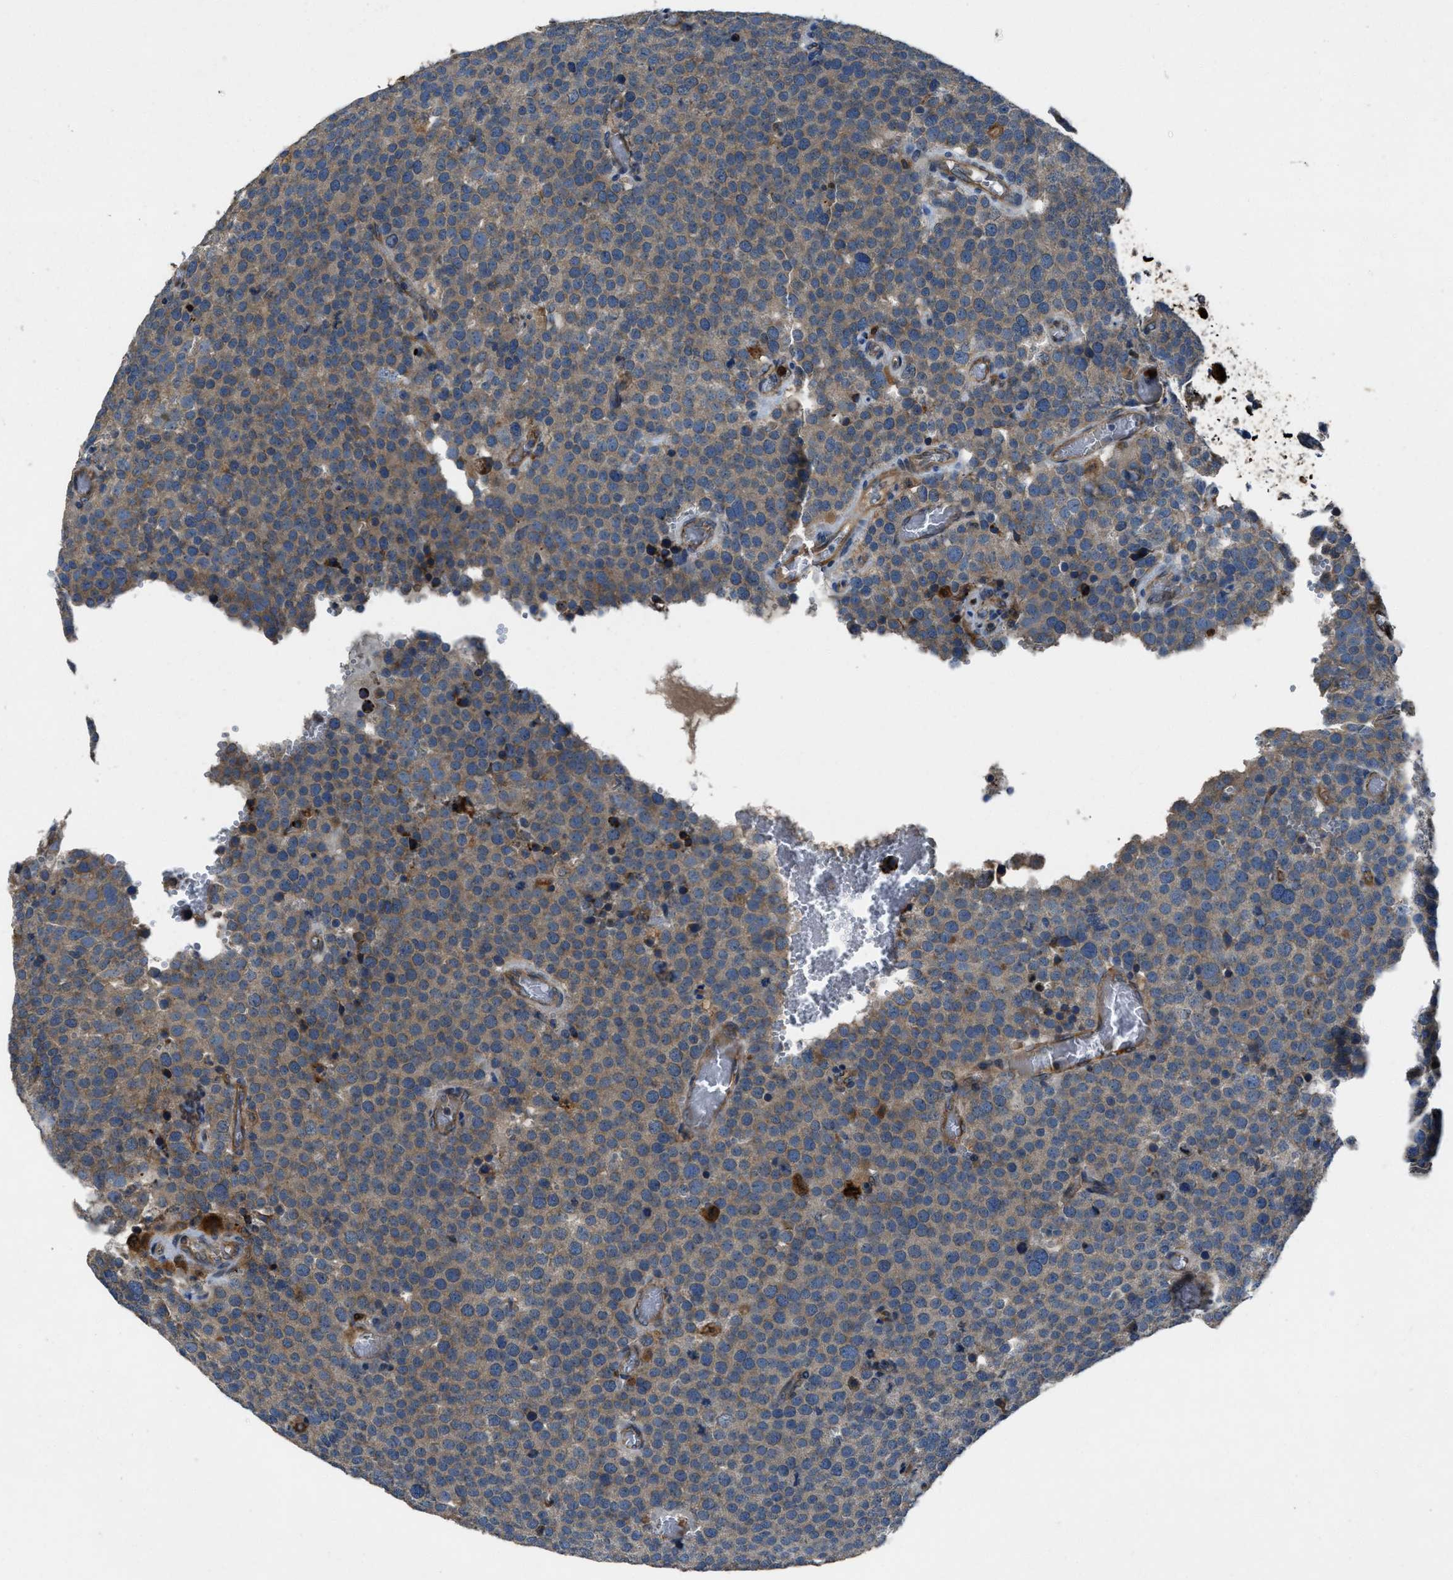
{"staining": {"intensity": "weak", "quantity": "25%-75%", "location": "cytoplasmic/membranous"}, "tissue": "testis cancer", "cell_type": "Tumor cells", "image_type": "cancer", "snomed": [{"axis": "morphology", "description": "Normal tissue, NOS"}, {"axis": "morphology", "description": "Seminoma, NOS"}, {"axis": "topography", "description": "Testis"}], "caption": "Human seminoma (testis) stained for a protein (brown) displays weak cytoplasmic/membranous positive positivity in approximately 25%-75% of tumor cells.", "gene": "ANGPT1", "patient": {"sex": "male", "age": 71}}